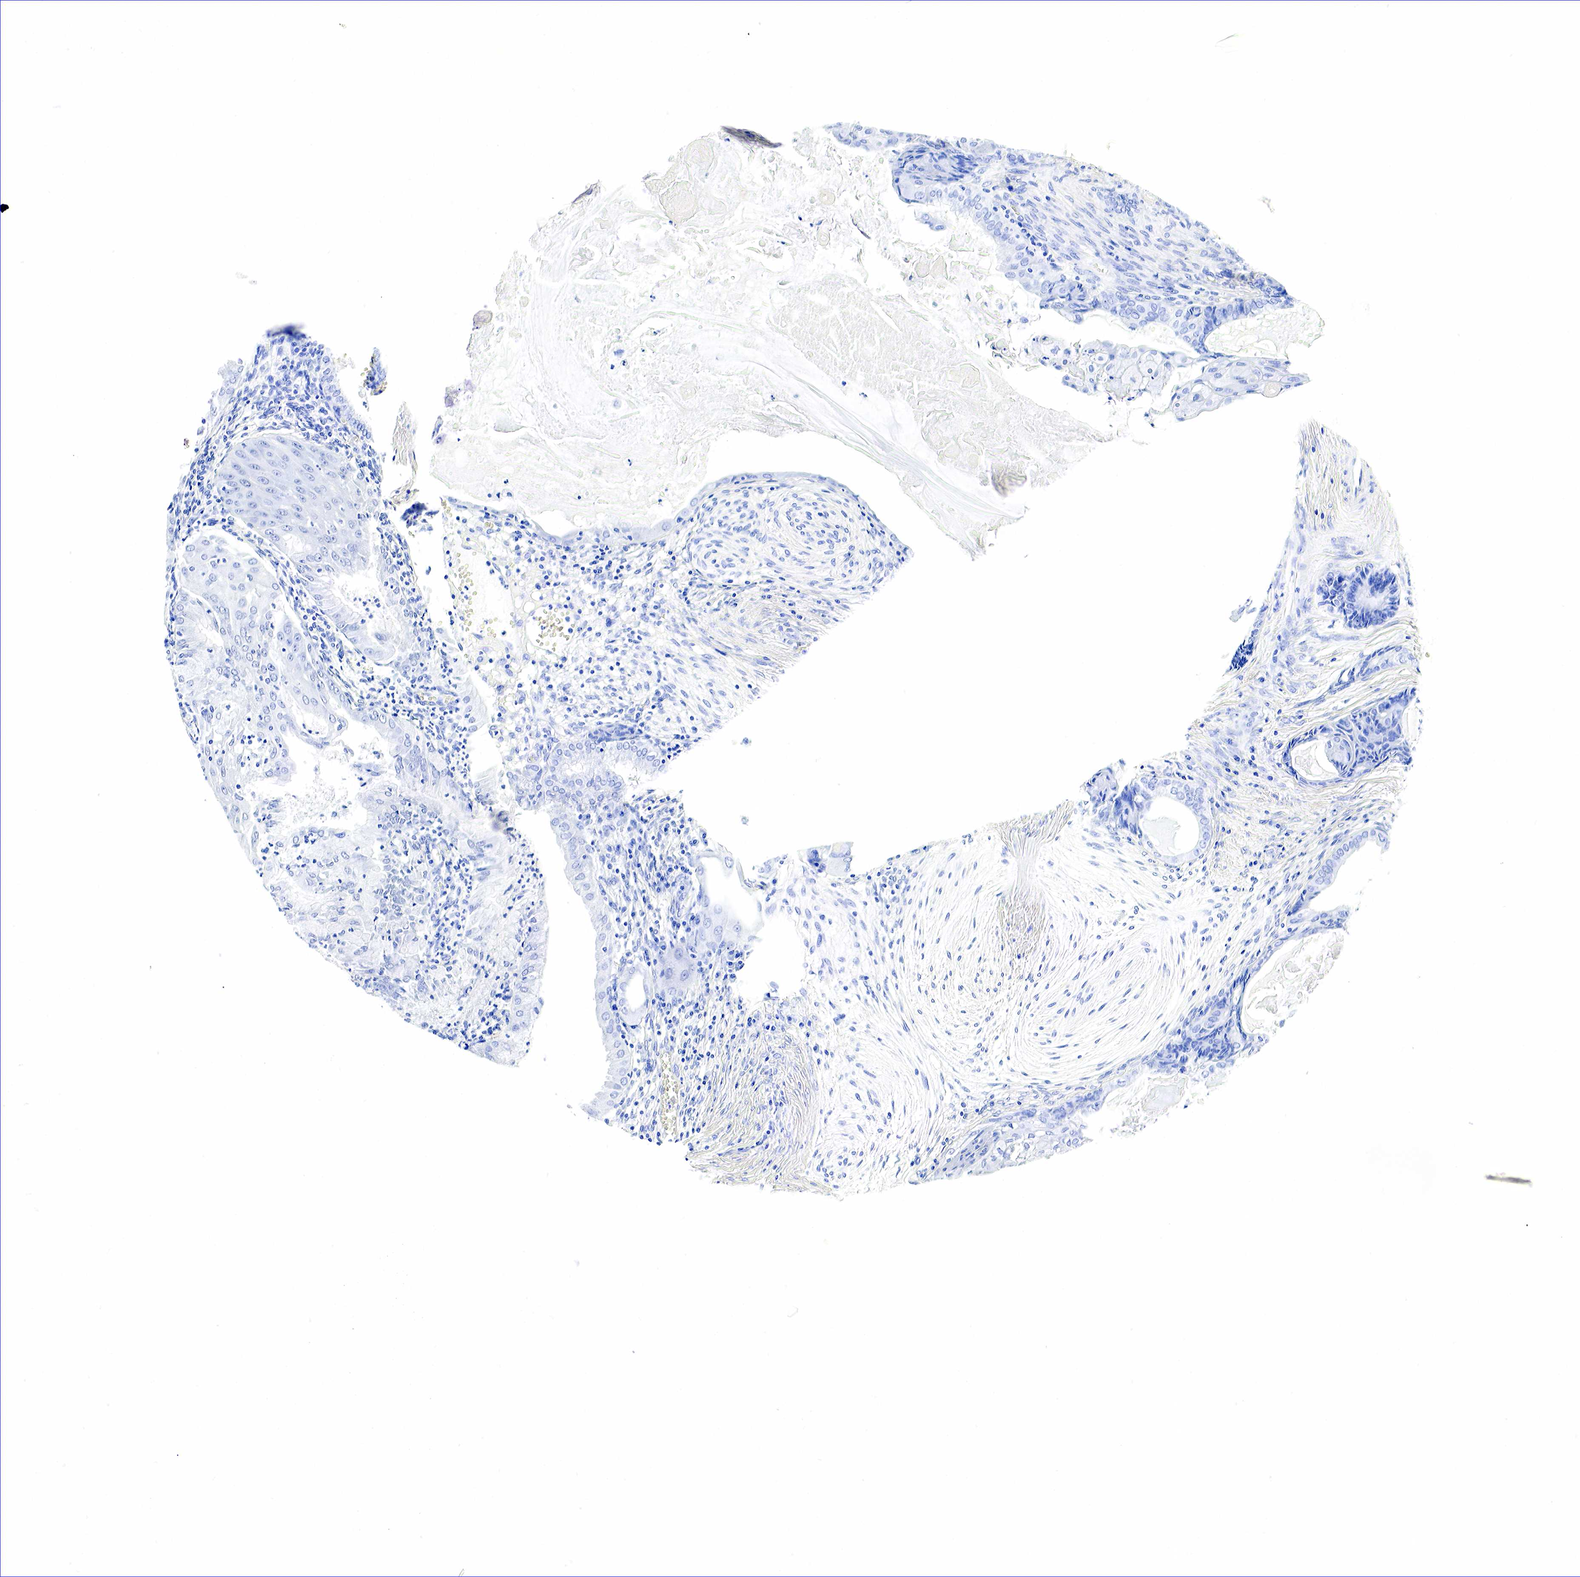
{"staining": {"intensity": "negative", "quantity": "none", "location": "none"}, "tissue": "endometrial cancer", "cell_type": "Tumor cells", "image_type": "cancer", "snomed": [{"axis": "morphology", "description": "Adenocarcinoma, NOS"}, {"axis": "topography", "description": "Endometrium"}], "caption": "High magnification brightfield microscopy of endometrial cancer (adenocarcinoma) stained with DAB (brown) and counterstained with hematoxylin (blue): tumor cells show no significant expression.", "gene": "GAST", "patient": {"sex": "female", "age": 79}}